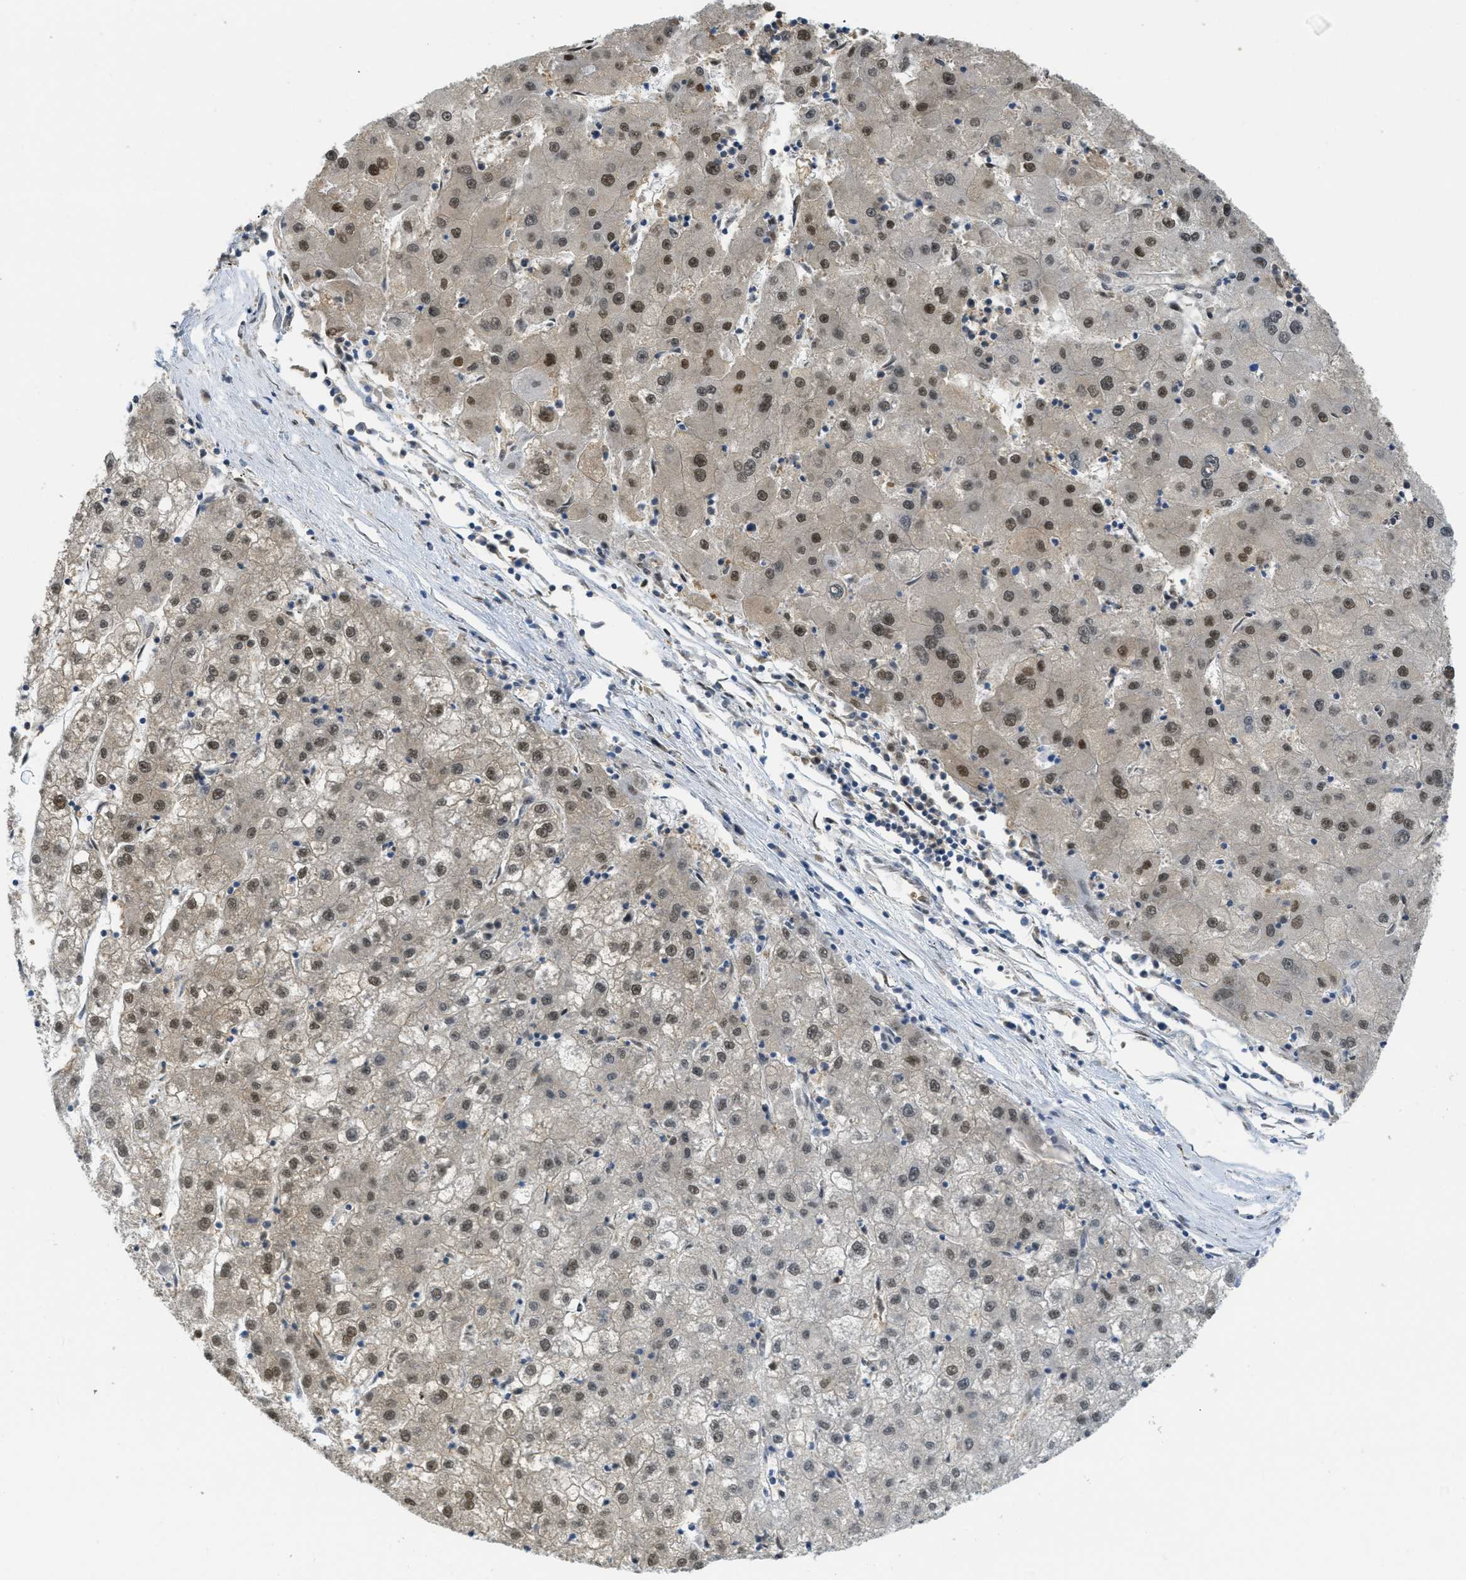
{"staining": {"intensity": "moderate", "quantity": ">75%", "location": "nuclear"}, "tissue": "liver cancer", "cell_type": "Tumor cells", "image_type": "cancer", "snomed": [{"axis": "morphology", "description": "Carcinoma, Hepatocellular, NOS"}, {"axis": "topography", "description": "Liver"}], "caption": "Immunohistochemical staining of human liver hepatocellular carcinoma exhibits moderate nuclear protein positivity in about >75% of tumor cells.", "gene": "PSMC5", "patient": {"sex": "male", "age": 72}}